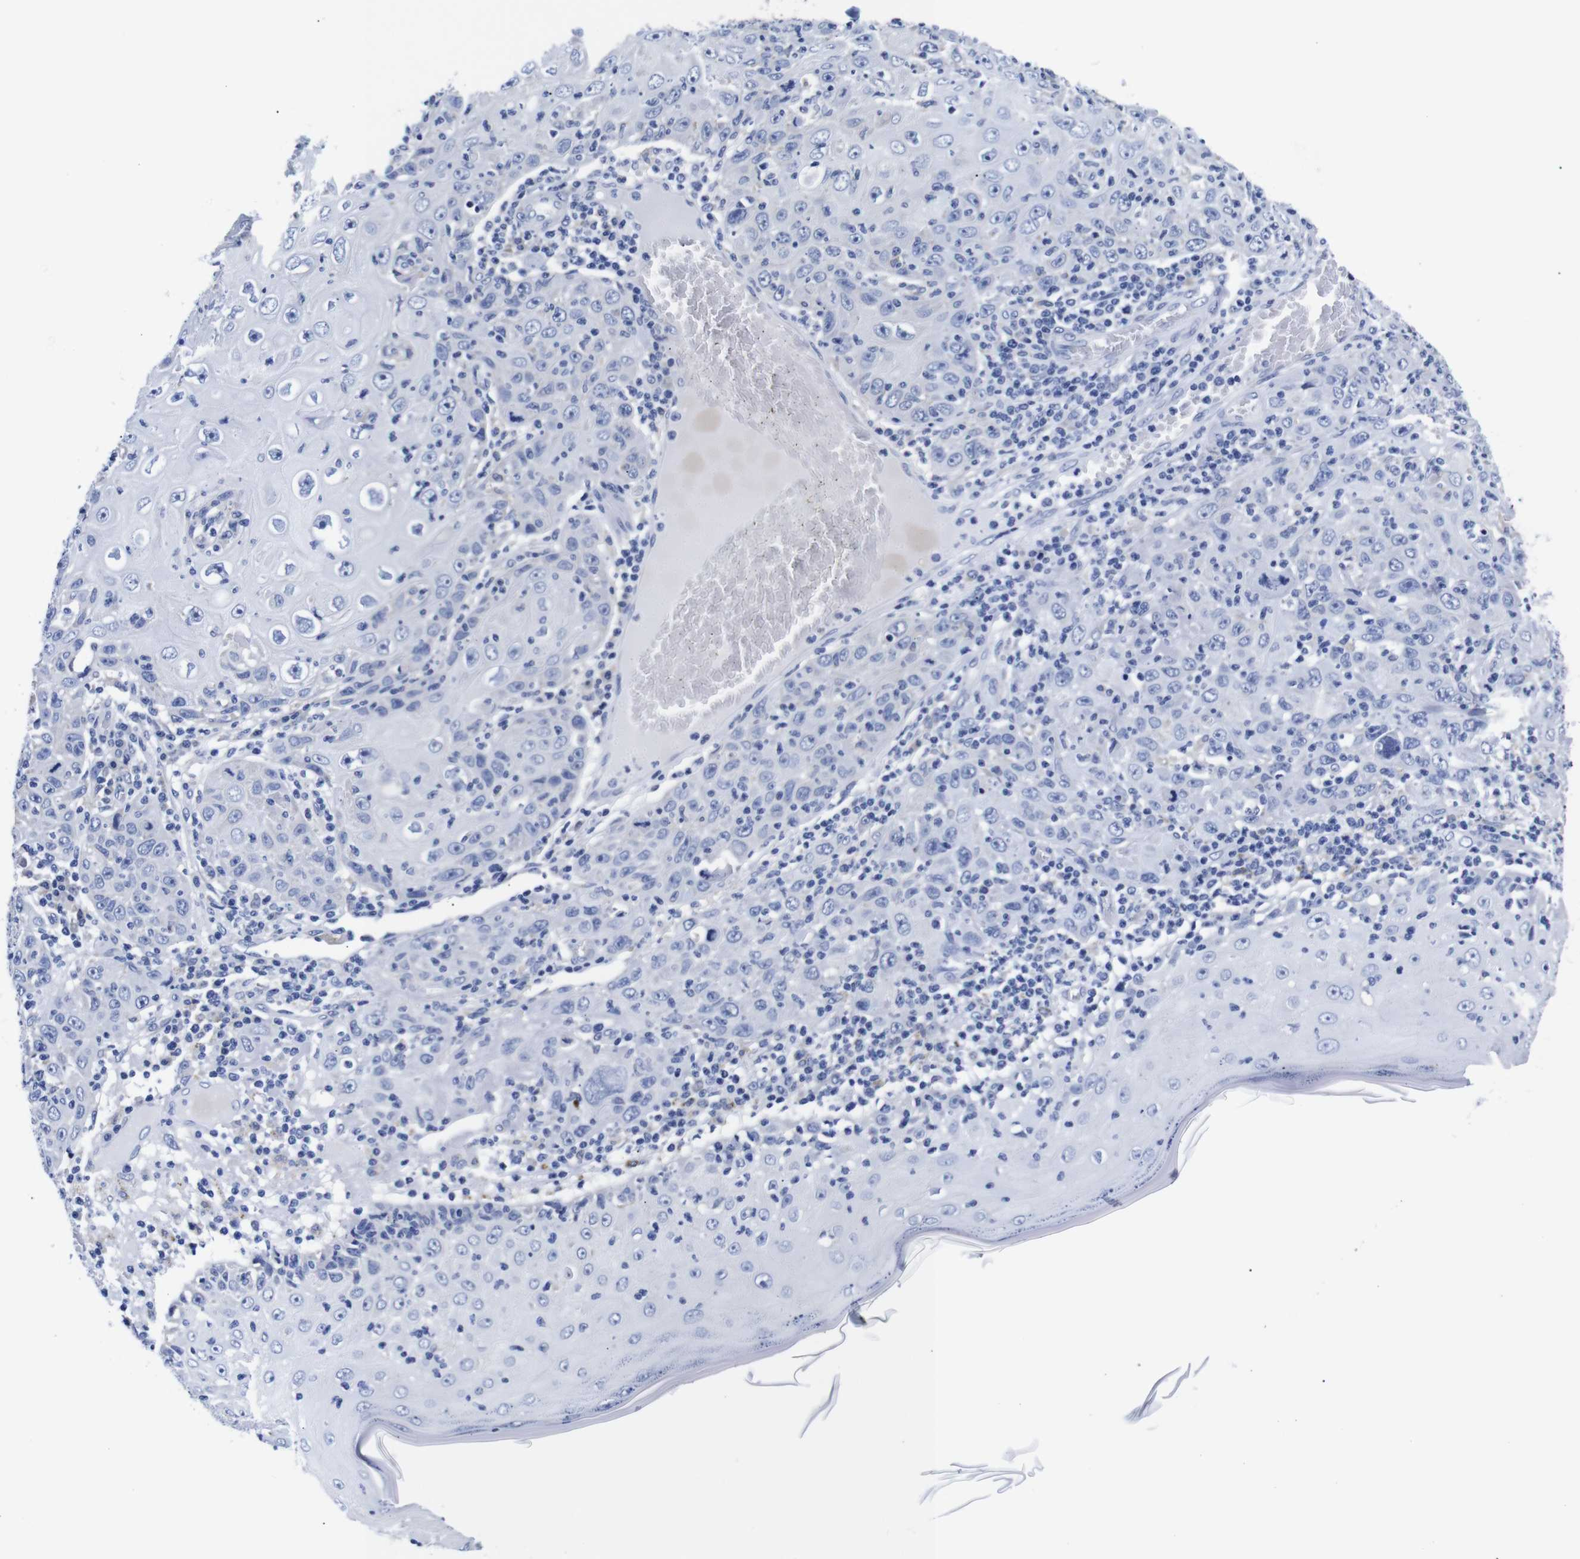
{"staining": {"intensity": "negative", "quantity": "none", "location": "none"}, "tissue": "skin cancer", "cell_type": "Tumor cells", "image_type": "cancer", "snomed": [{"axis": "morphology", "description": "Squamous cell carcinoma, NOS"}, {"axis": "topography", "description": "Skin"}], "caption": "Skin cancer stained for a protein using IHC displays no expression tumor cells.", "gene": "CLEC4G", "patient": {"sex": "female", "age": 88}}